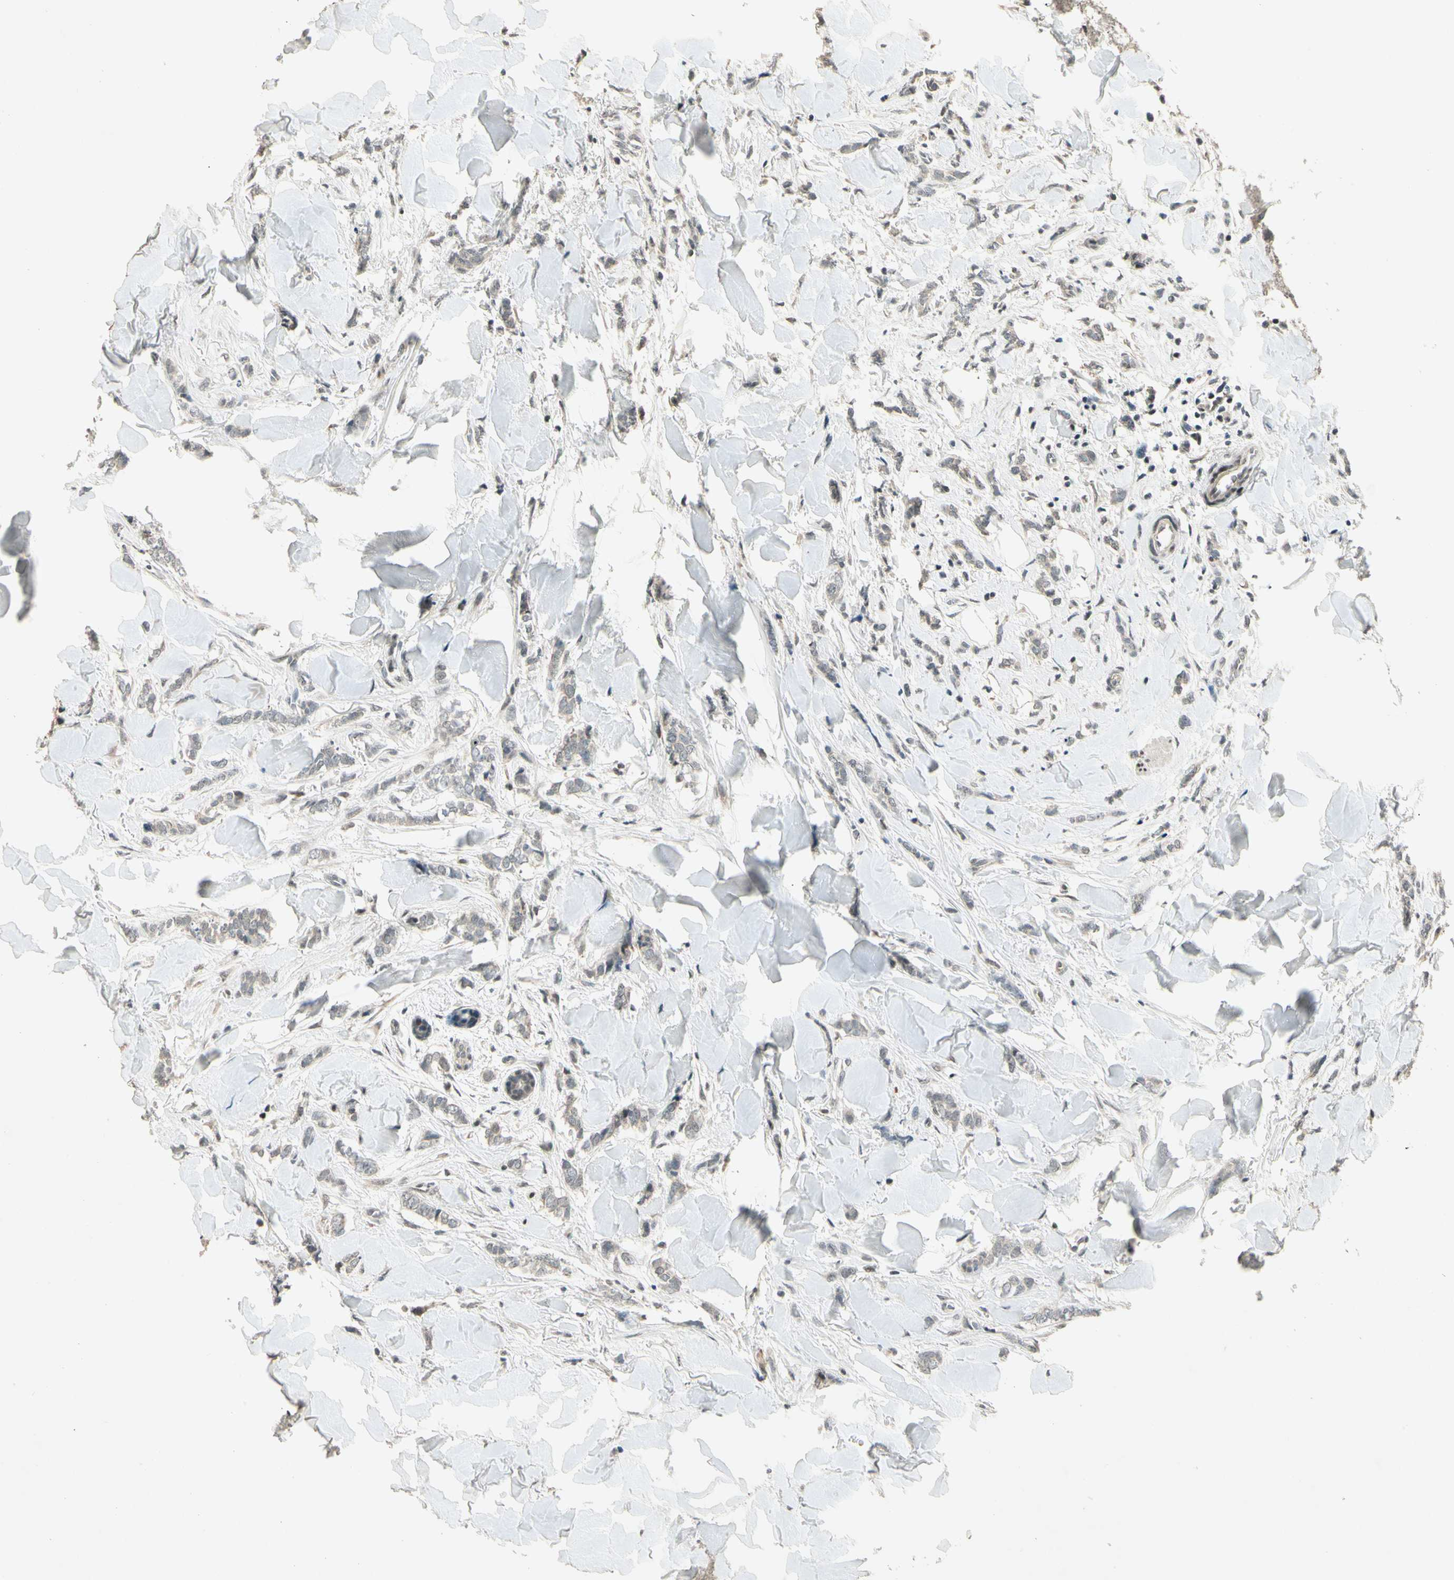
{"staining": {"intensity": "weak", "quantity": "25%-75%", "location": "cytoplasmic/membranous"}, "tissue": "breast cancer", "cell_type": "Tumor cells", "image_type": "cancer", "snomed": [{"axis": "morphology", "description": "Lobular carcinoma"}, {"axis": "topography", "description": "Skin"}, {"axis": "topography", "description": "Breast"}], "caption": "A low amount of weak cytoplasmic/membranous staining is present in about 25%-75% of tumor cells in breast cancer (lobular carcinoma) tissue.", "gene": "ZBTB4", "patient": {"sex": "female", "age": 46}}